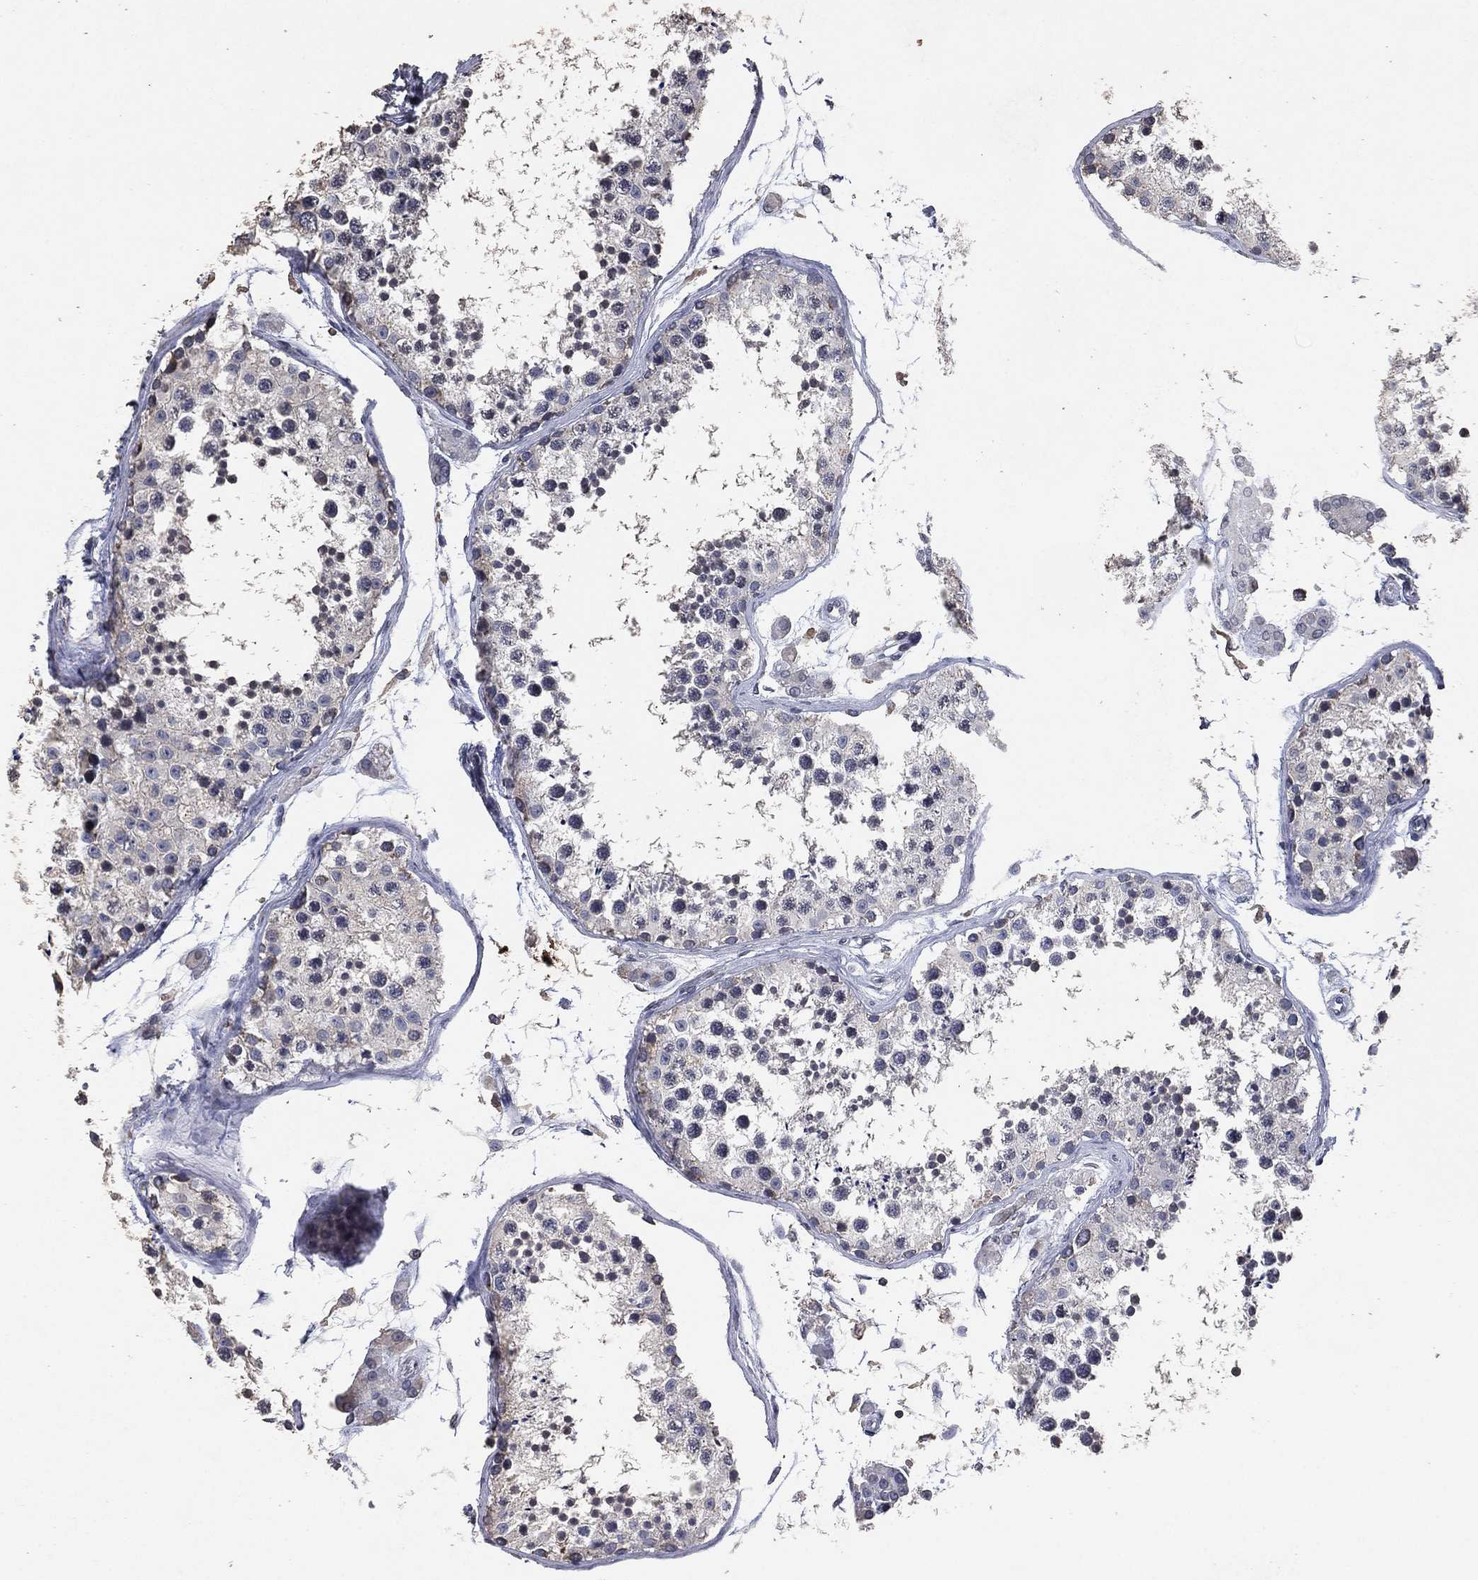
{"staining": {"intensity": "negative", "quantity": "none", "location": "none"}, "tissue": "testis", "cell_type": "Cells in seminiferous ducts", "image_type": "normal", "snomed": [{"axis": "morphology", "description": "Normal tissue, NOS"}, {"axis": "topography", "description": "Testis"}], "caption": "Testis stained for a protein using immunohistochemistry demonstrates no staining cells in seminiferous ducts.", "gene": "ADPRHL1", "patient": {"sex": "male", "age": 41}}